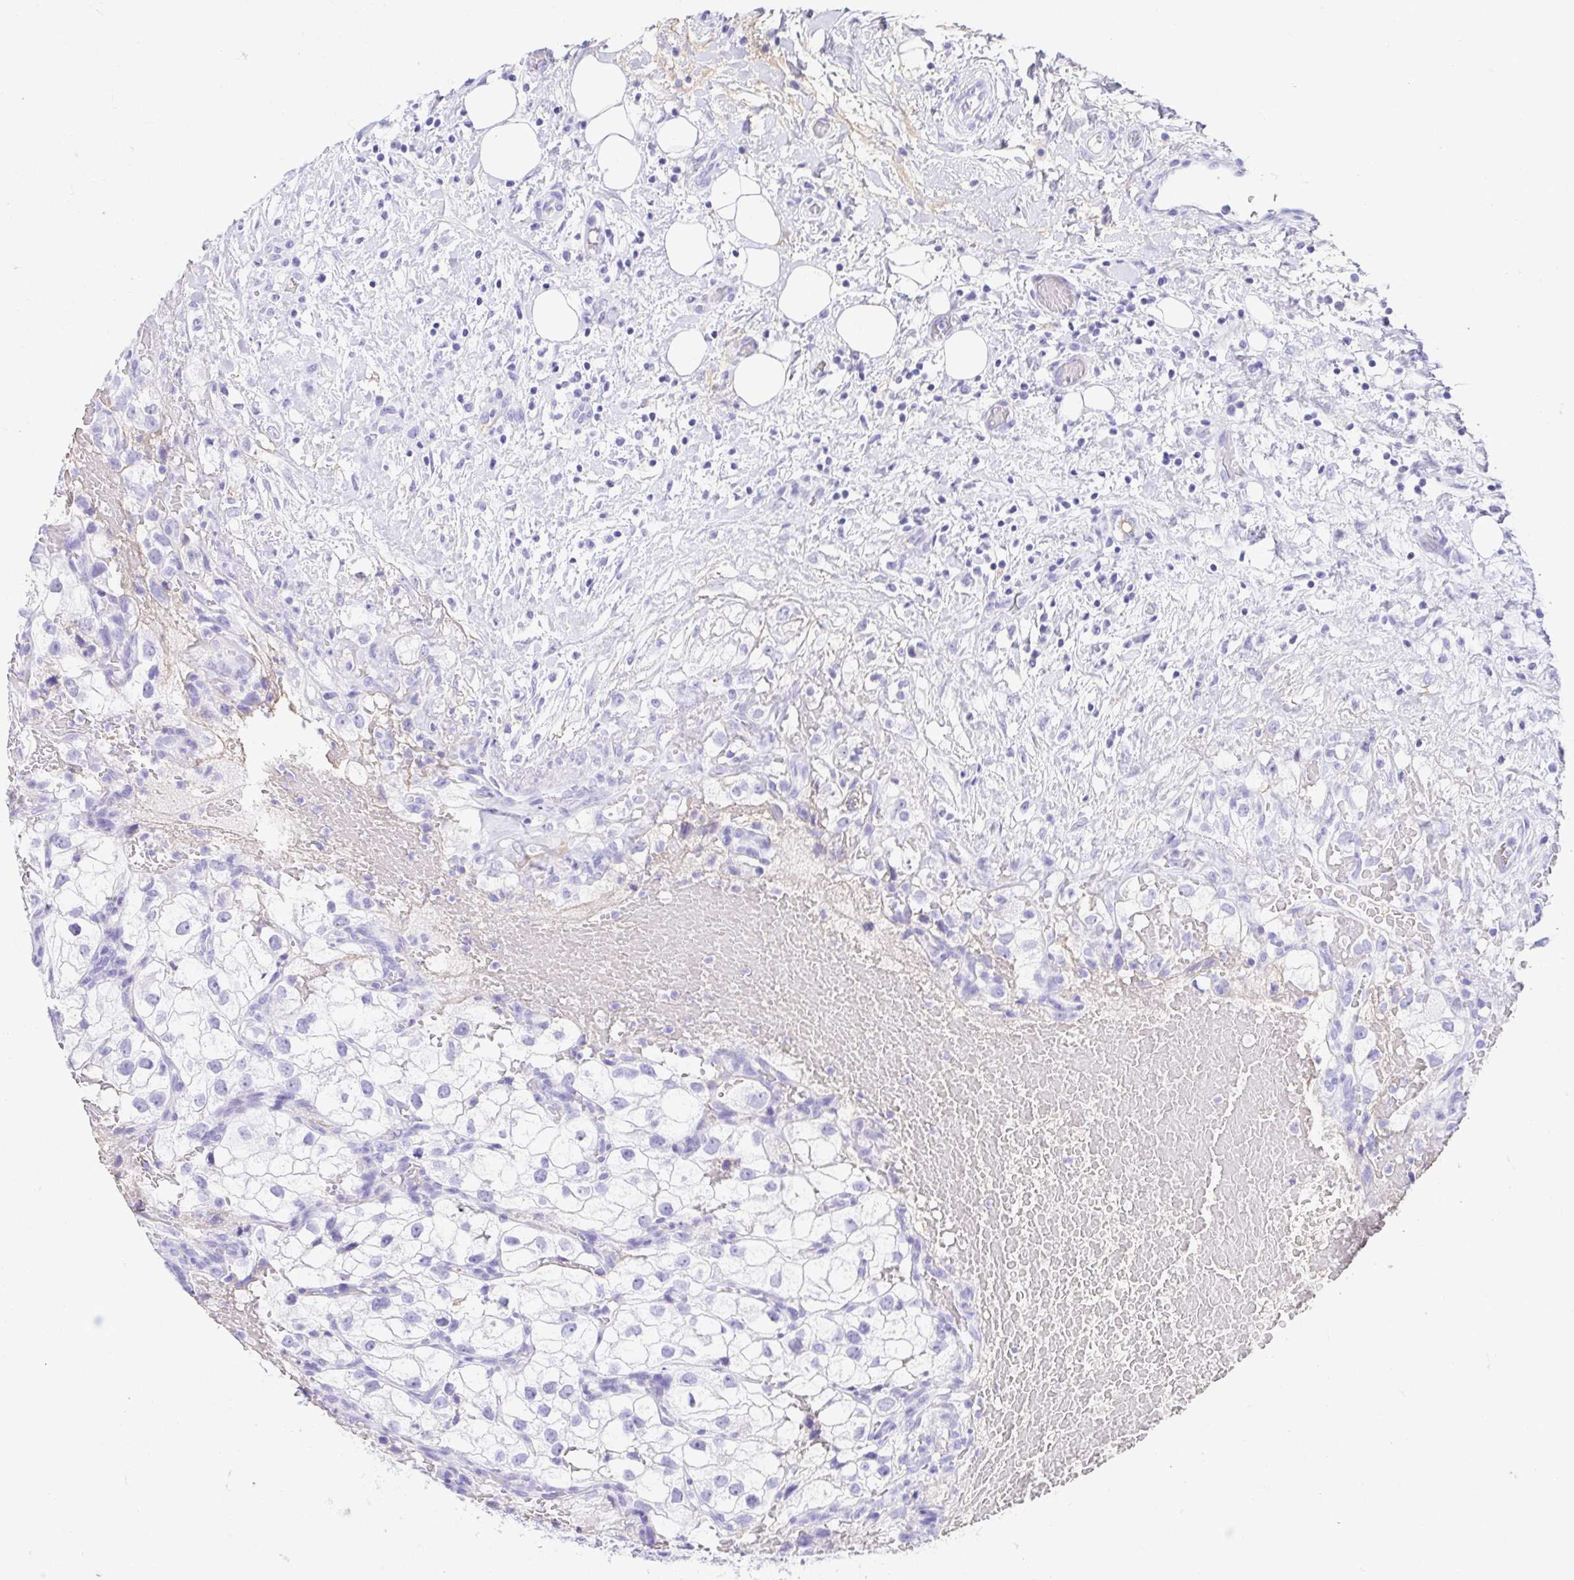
{"staining": {"intensity": "negative", "quantity": "none", "location": "none"}, "tissue": "renal cancer", "cell_type": "Tumor cells", "image_type": "cancer", "snomed": [{"axis": "morphology", "description": "Adenocarcinoma, NOS"}, {"axis": "topography", "description": "Kidney"}], "caption": "The histopathology image displays no staining of tumor cells in renal cancer.", "gene": "GKN1", "patient": {"sex": "male", "age": 59}}